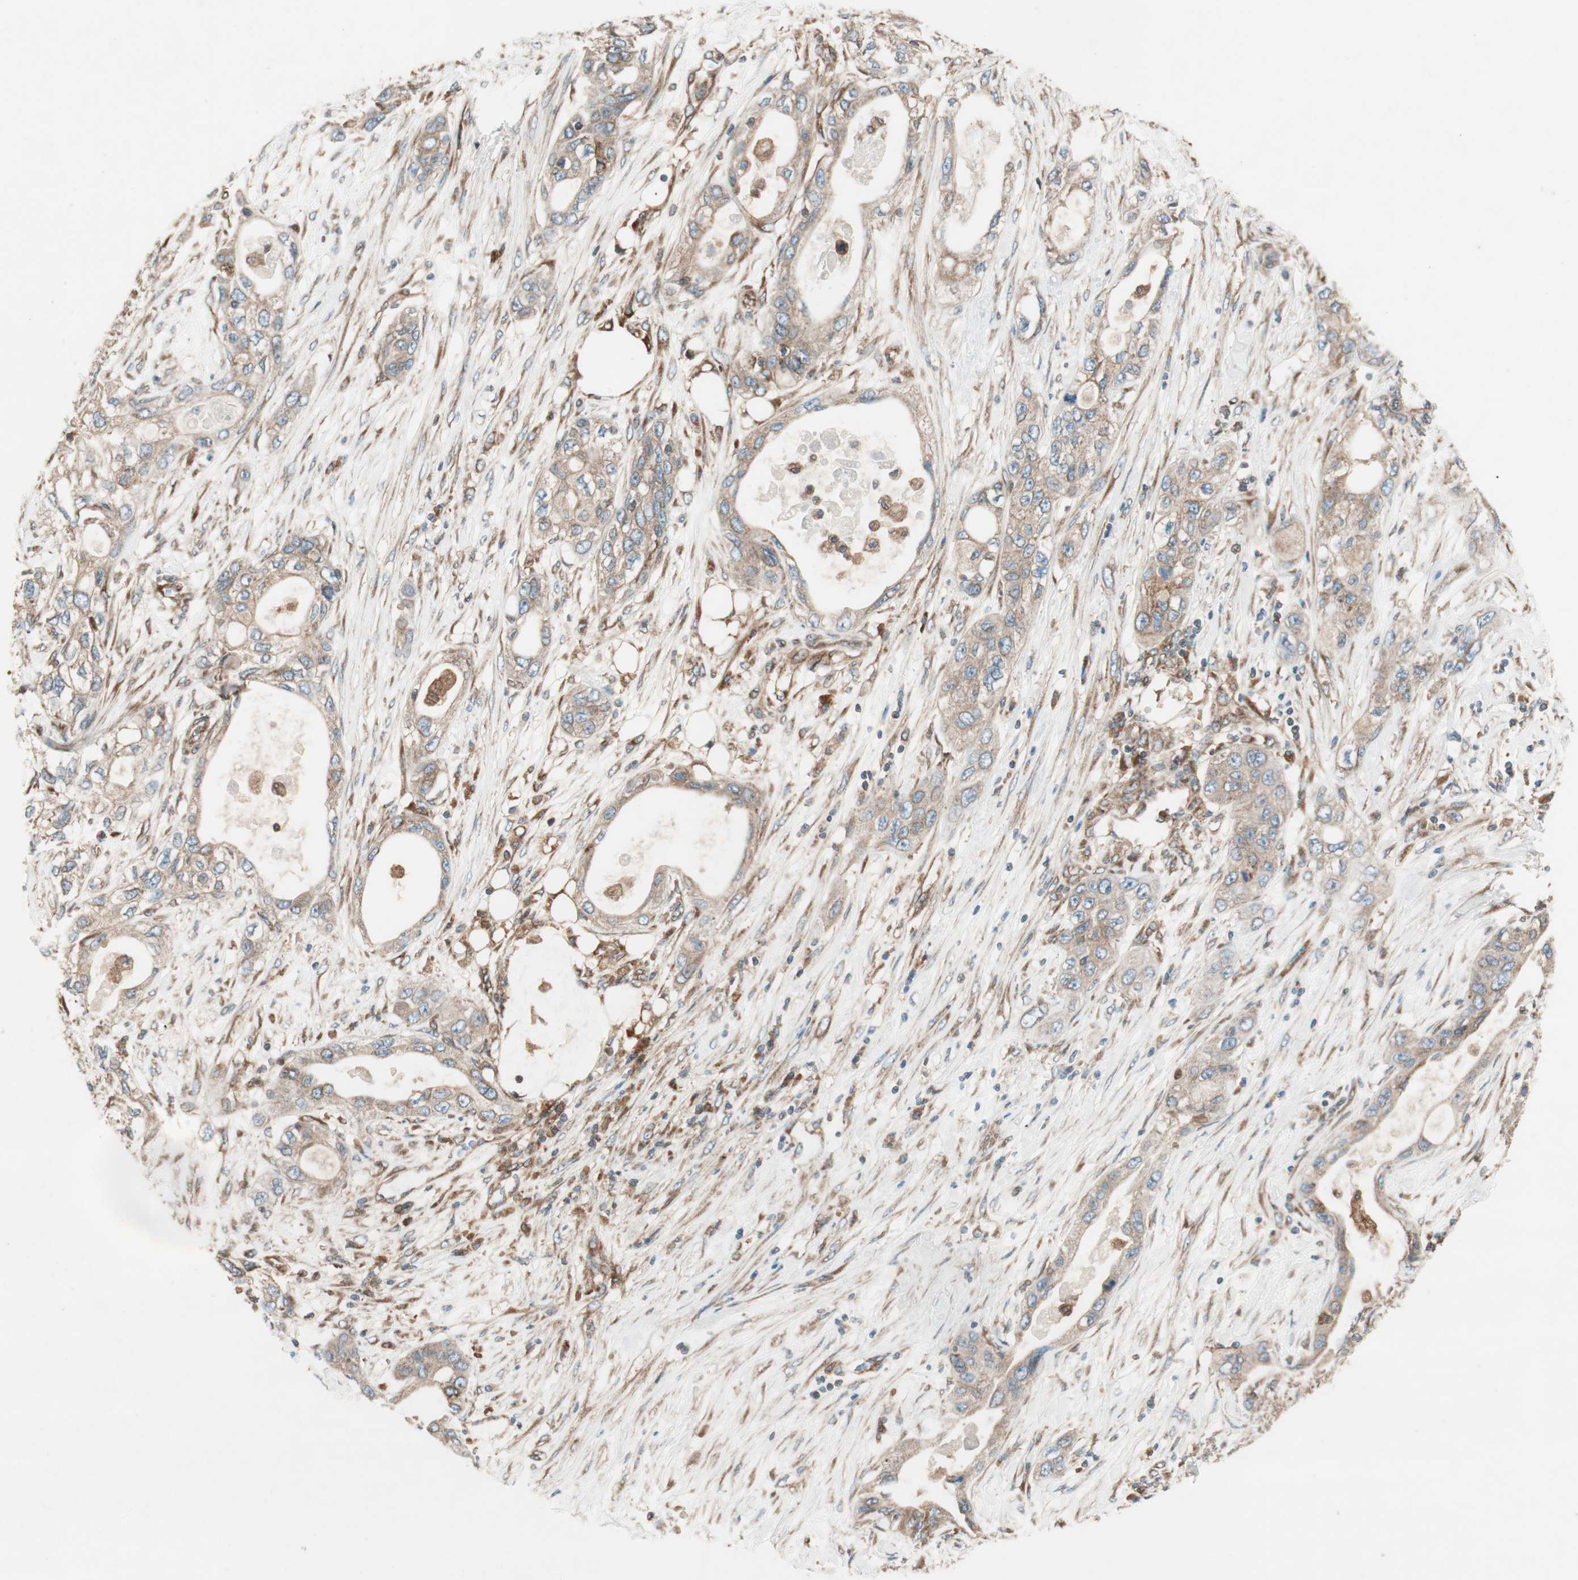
{"staining": {"intensity": "moderate", "quantity": ">75%", "location": "cytoplasmic/membranous"}, "tissue": "pancreatic cancer", "cell_type": "Tumor cells", "image_type": "cancer", "snomed": [{"axis": "morphology", "description": "Adenocarcinoma, NOS"}, {"axis": "topography", "description": "Pancreas"}], "caption": "Moderate cytoplasmic/membranous positivity for a protein is present in about >75% of tumor cells of pancreatic cancer using immunohistochemistry (IHC).", "gene": "RAB5A", "patient": {"sex": "female", "age": 70}}